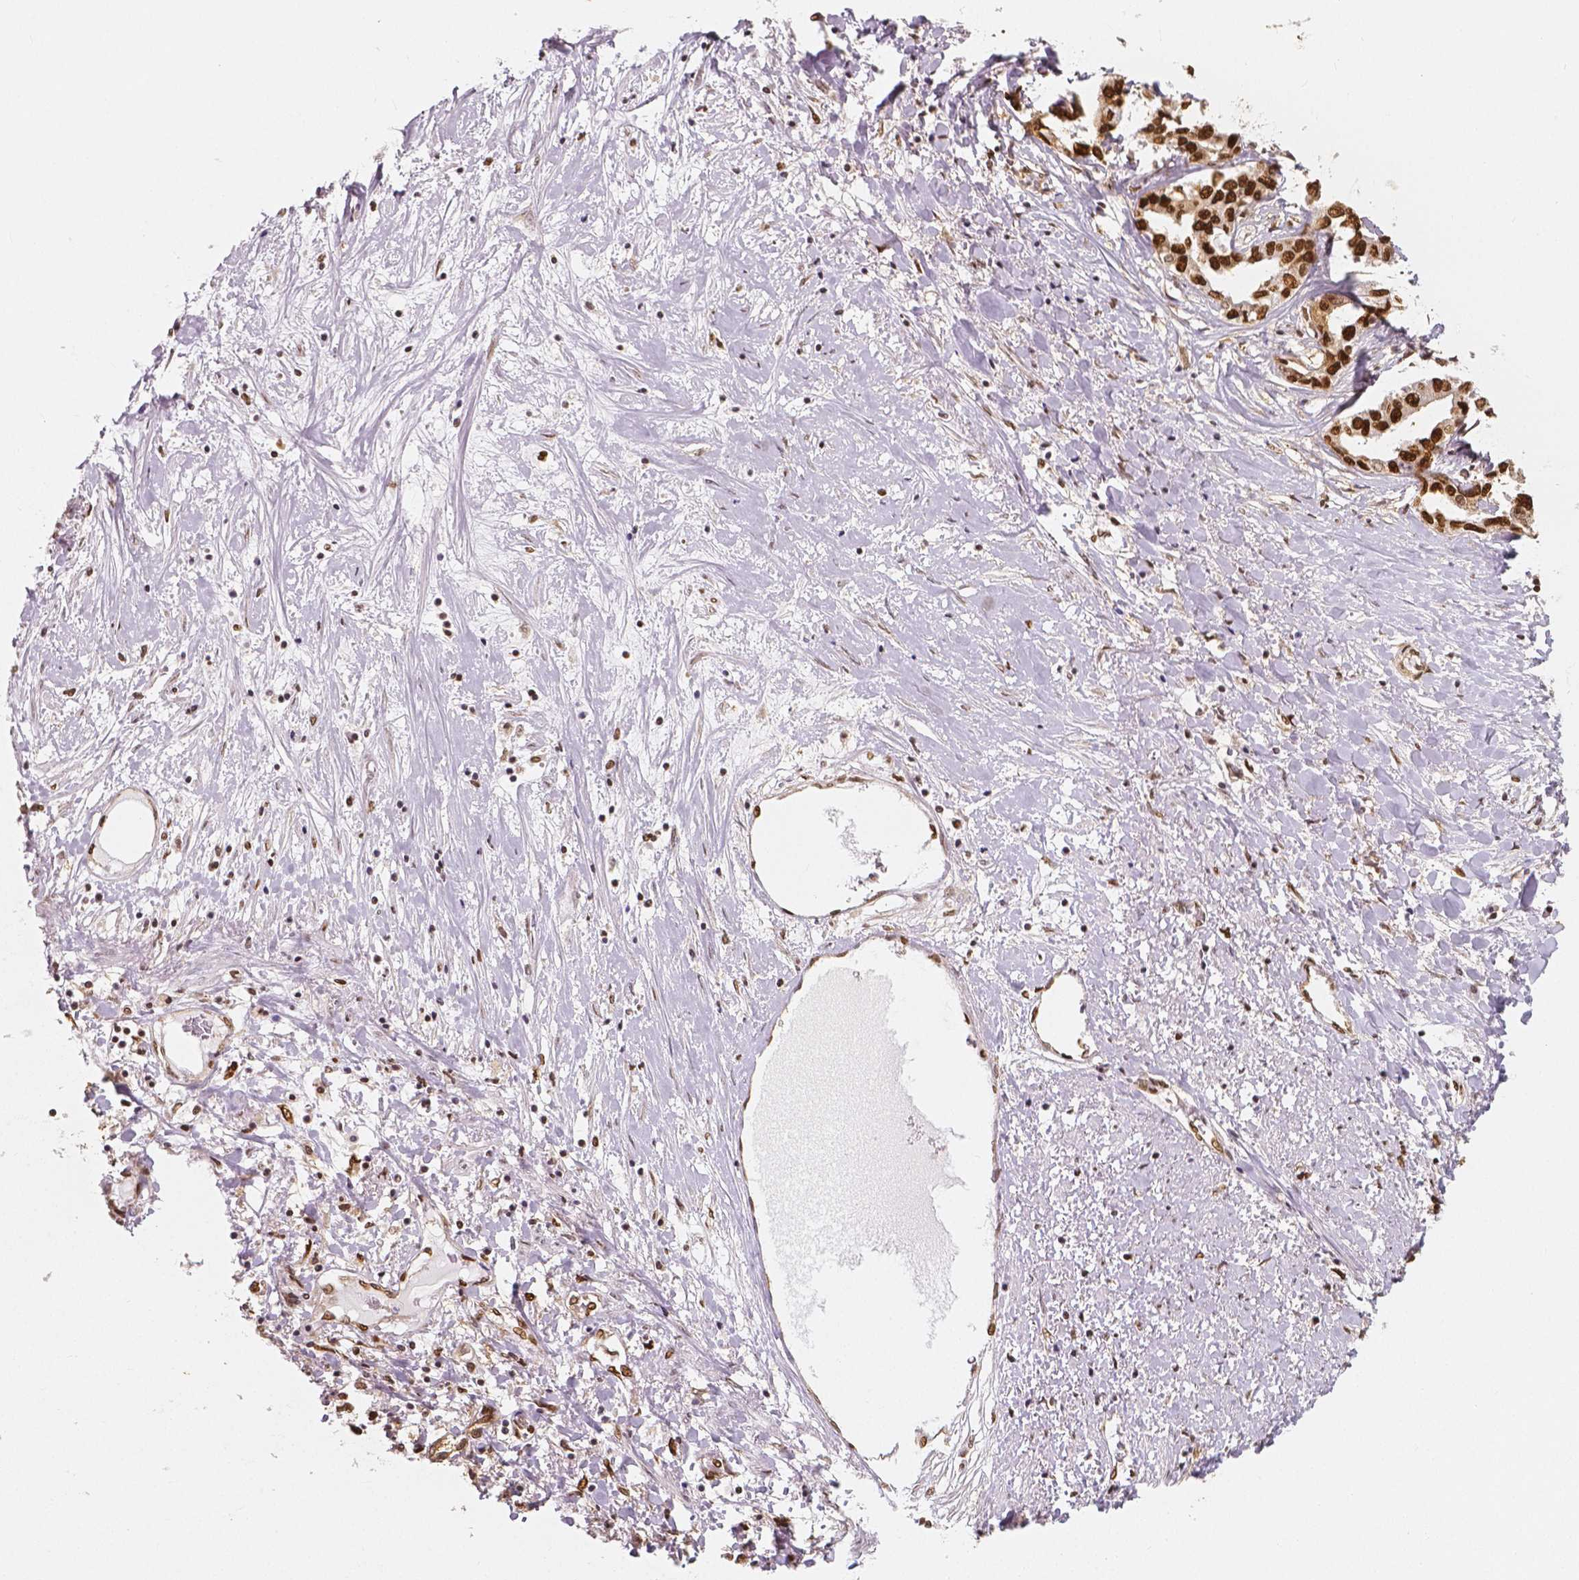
{"staining": {"intensity": "strong", "quantity": ">75%", "location": "nuclear"}, "tissue": "liver cancer", "cell_type": "Tumor cells", "image_type": "cancer", "snomed": [{"axis": "morphology", "description": "Cholangiocarcinoma"}, {"axis": "topography", "description": "Liver"}], "caption": "Immunohistochemistry (IHC) micrograph of neoplastic tissue: liver cancer (cholangiocarcinoma) stained using IHC demonstrates high levels of strong protein expression localized specifically in the nuclear of tumor cells, appearing as a nuclear brown color.", "gene": "NUCKS1", "patient": {"sex": "male", "age": 59}}